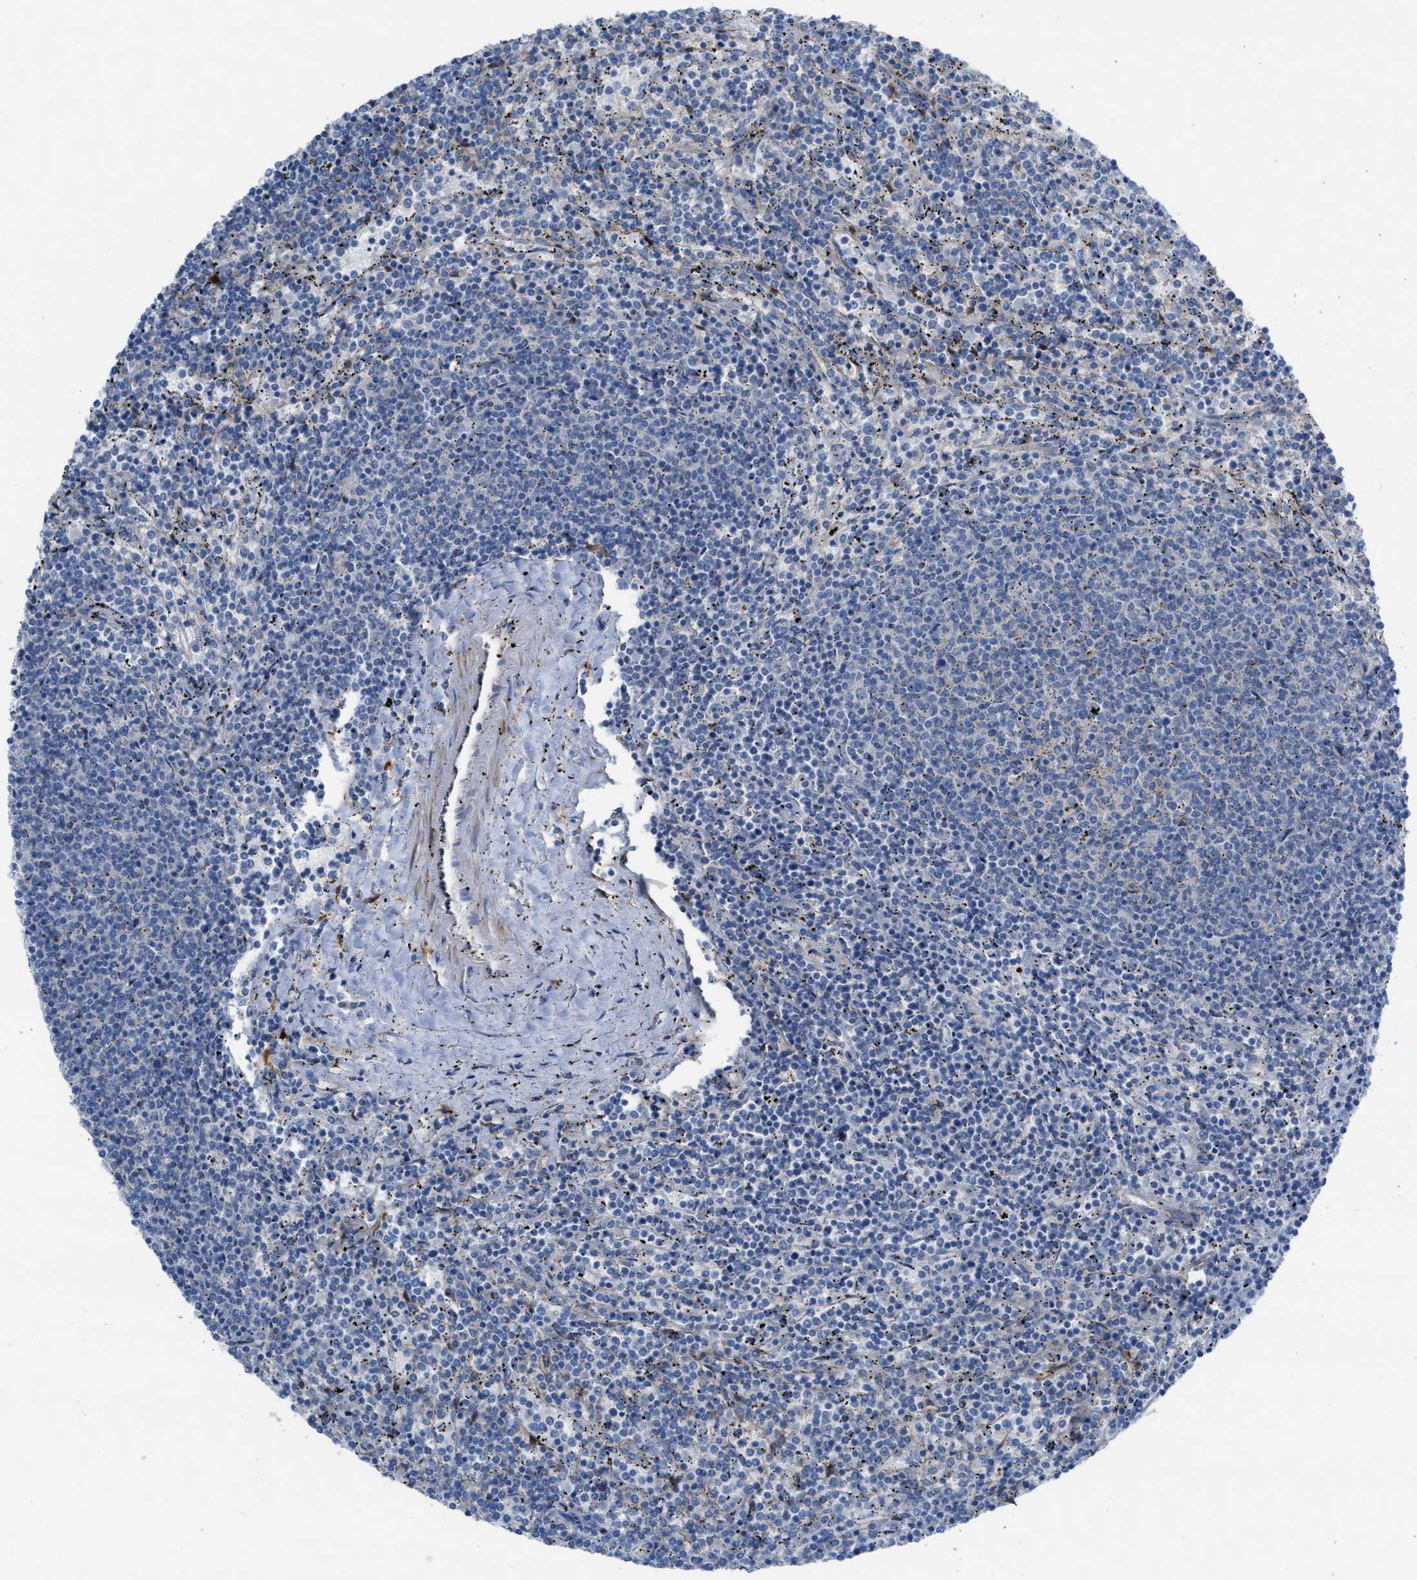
{"staining": {"intensity": "negative", "quantity": "none", "location": "none"}, "tissue": "lymphoma", "cell_type": "Tumor cells", "image_type": "cancer", "snomed": [{"axis": "morphology", "description": "Malignant lymphoma, non-Hodgkin's type, Low grade"}, {"axis": "topography", "description": "Spleen"}], "caption": "Immunohistochemistry (IHC) micrograph of lymphoma stained for a protein (brown), which reveals no expression in tumor cells. The staining was performed using DAB (3,3'-diaminobenzidine) to visualize the protein expression in brown, while the nuclei were stained in blue with hematoxylin (Magnification: 20x).", "gene": "ASPA", "patient": {"sex": "female", "age": 50}}